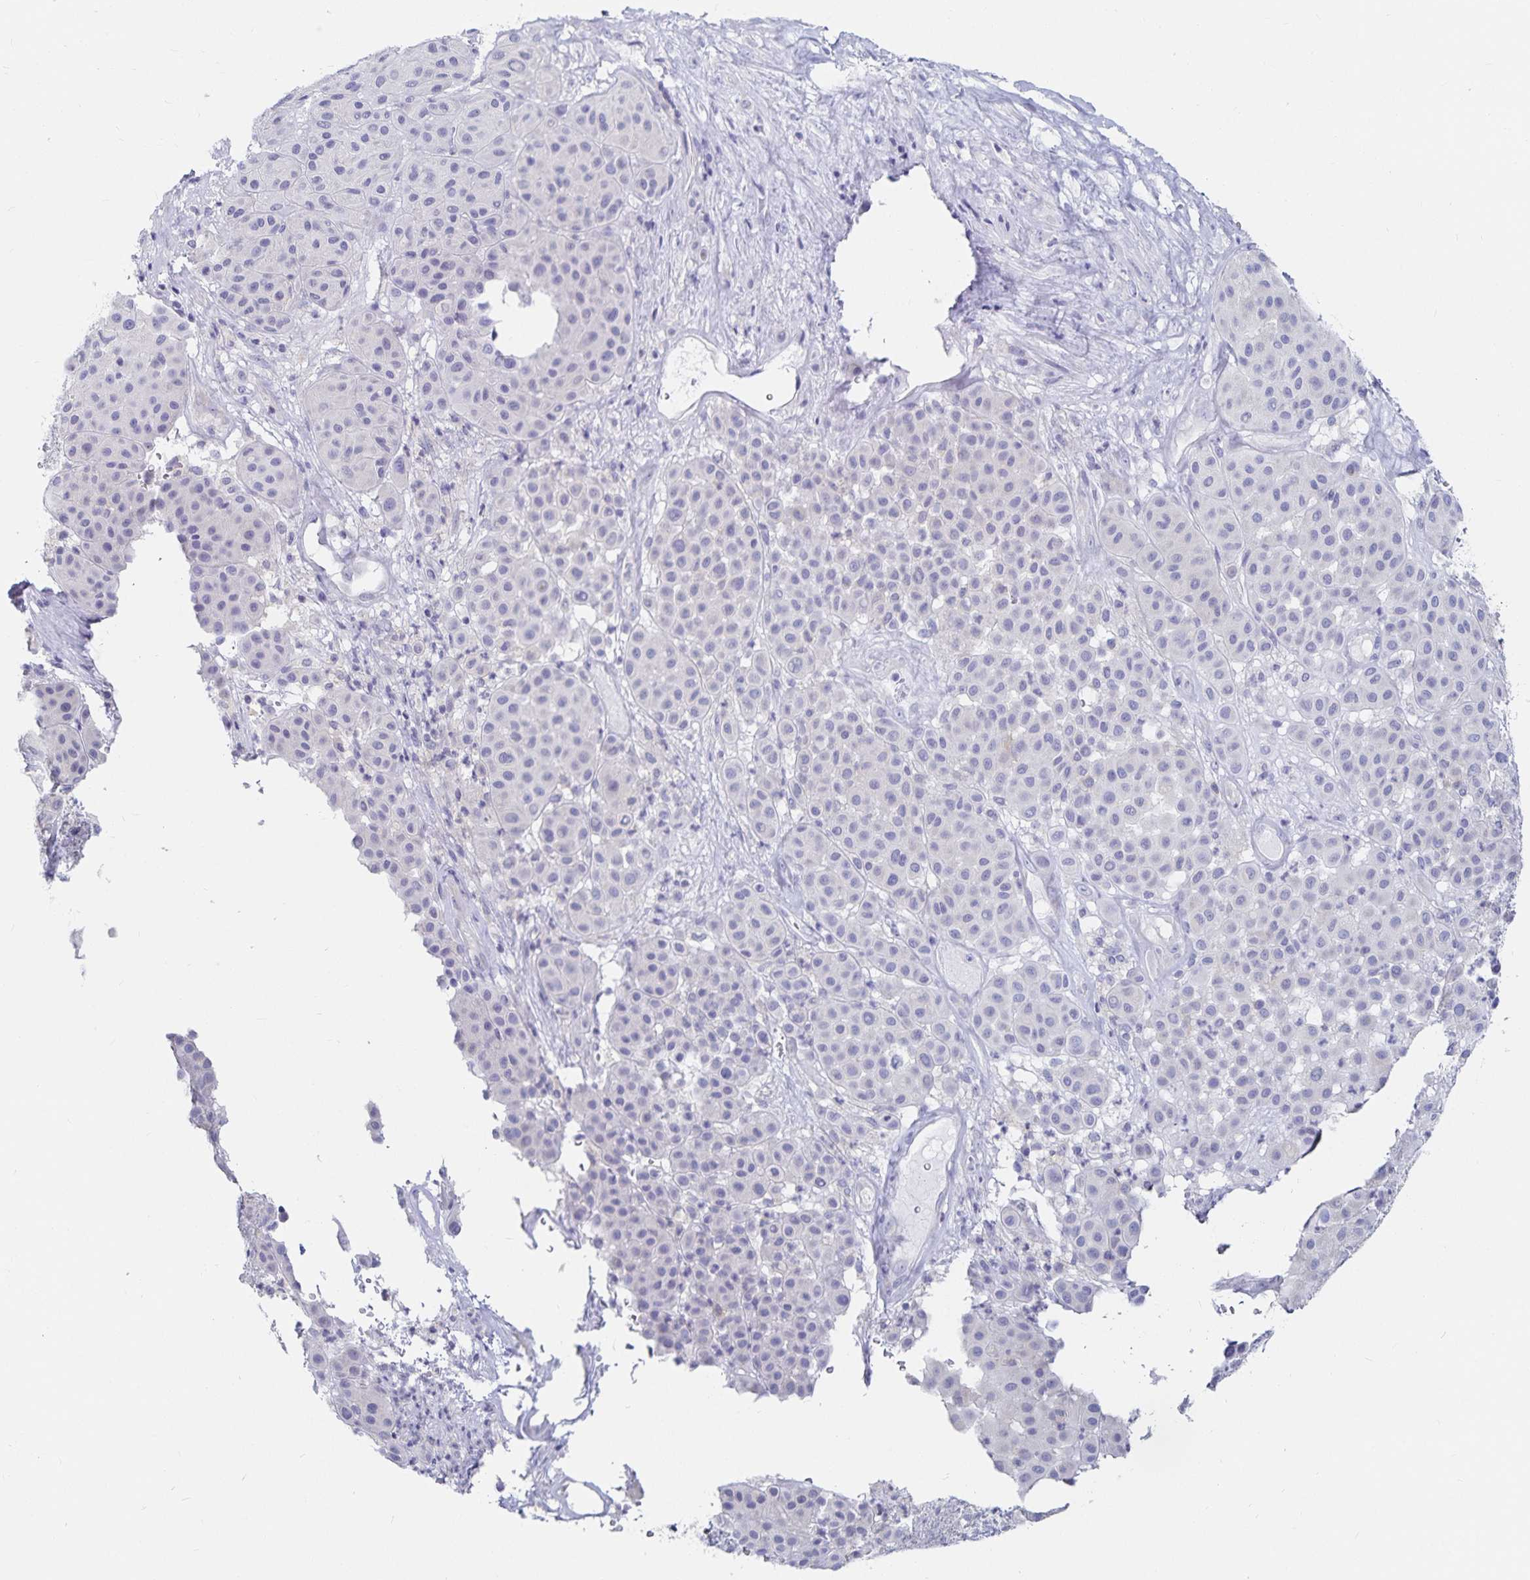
{"staining": {"intensity": "negative", "quantity": "none", "location": "none"}, "tissue": "melanoma", "cell_type": "Tumor cells", "image_type": "cancer", "snomed": [{"axis": "morphology", "description": "Malignant melanoma, Metastatic site"}, {"axis": "topography", "description": "Smooth muscle"}], "caption": "Tumor cells show no significant positivity in malignant melanoma (metastatic site).", "gene": "TNIP1", "patient": {"sex": "male", "age": 41}}